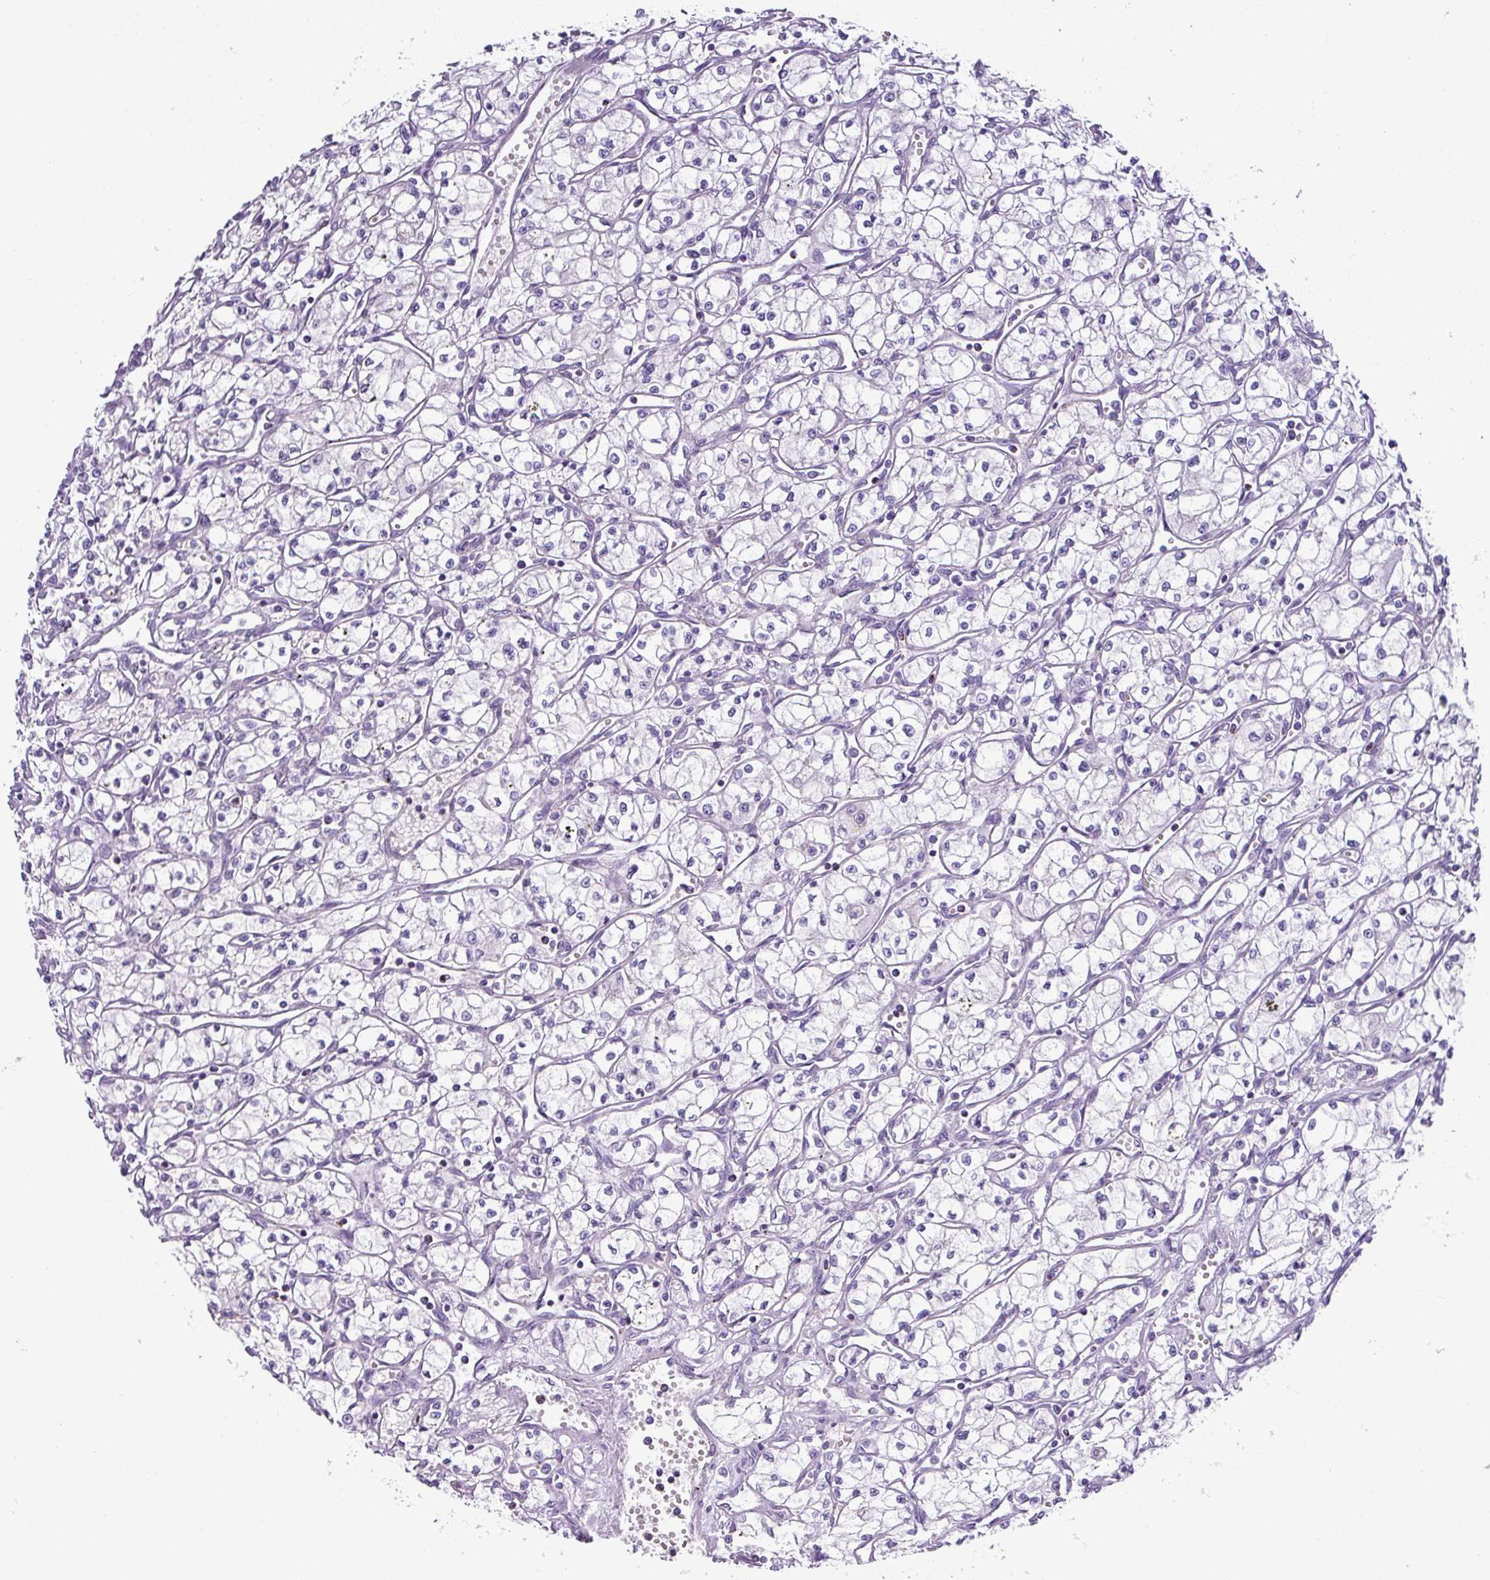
{"staining": {"intensity": "negative", "quantity": "none", "location": "none"}, "tissue": "renal cancer", "cell_type": "Tumor cells", "image_type": "cancer", "snomed": [{"axis": "morphology", "description": "Adenocarcinoma, NOS"}, {"axis": "topography", "description": "Kidney"}], "caption": "DAB (3,3'-diaminobenzidine) immunohistochemical staining of human renal cancer (adenocarcinoma) displays no significant positivity in tumor cells. (DAB IHC visualized using brightfield microscopy, high magnification).", "gene": "ZNF568", "patient": {"sex": "male", "age": 59}}